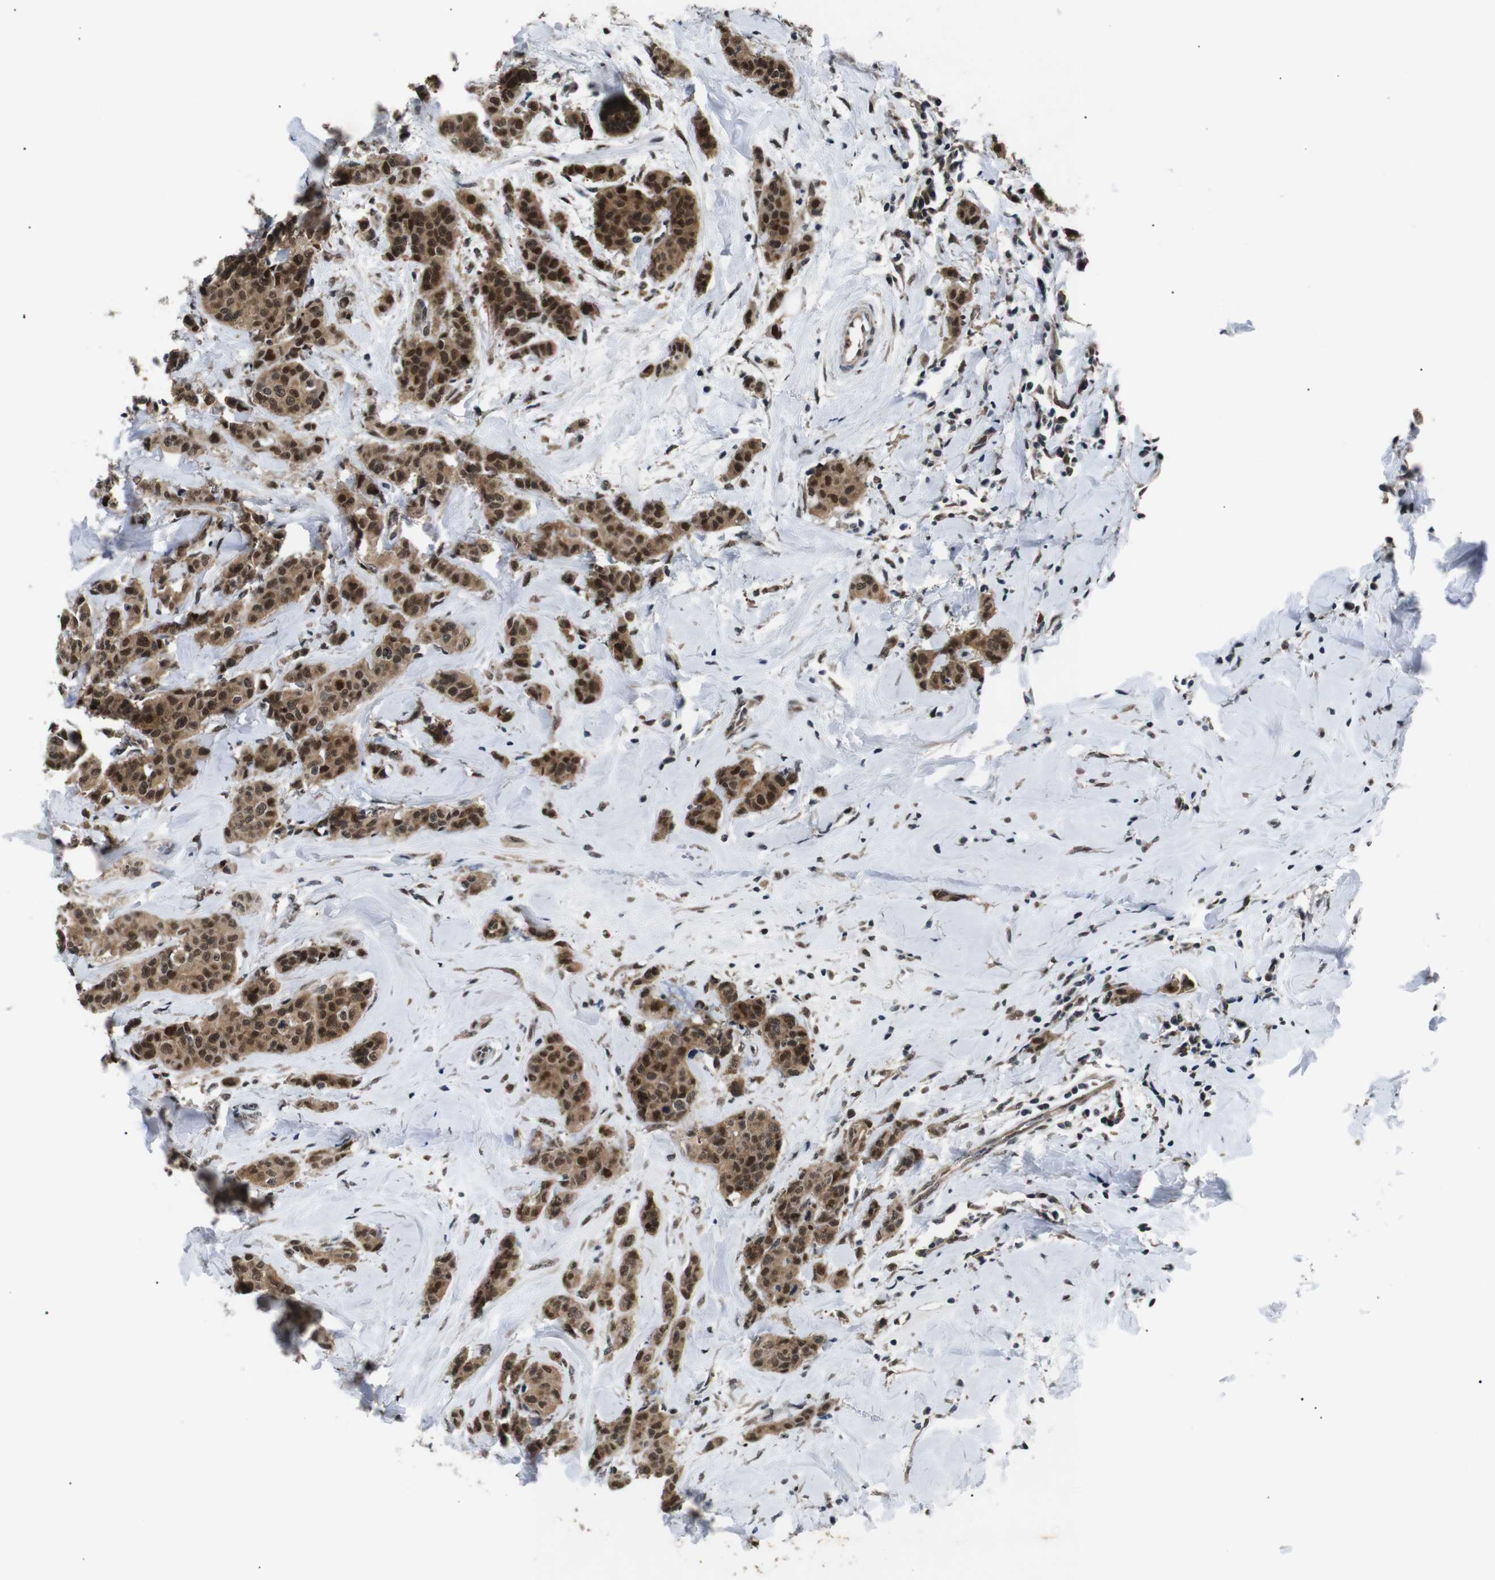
{"staining": {"intensity": "strong", "quantity": ">75%", "location": "cytoplasmic/membranous,nuclear"}, "tissue": "breast cancer", "cell_type": "Tumor cells", "image_type": "cancer", "snomed": [{"axis": "morphology", "description": "Normal tissue, NOS"}, {"axis": "morphology", "description": "Duct carcinoma"}, {"axis": "topography", "description": "Breast"}], "caption": "IHC micrograph of breast cancer (intraductal carcinoma) stained for a protein (brown), which displays high levels of strong cytoplasmic/membranous and nuclear positivity in approximately >75% of tumor cells.", "gene": "SKP1", "patient": {"sex": "female", "age": 40}}